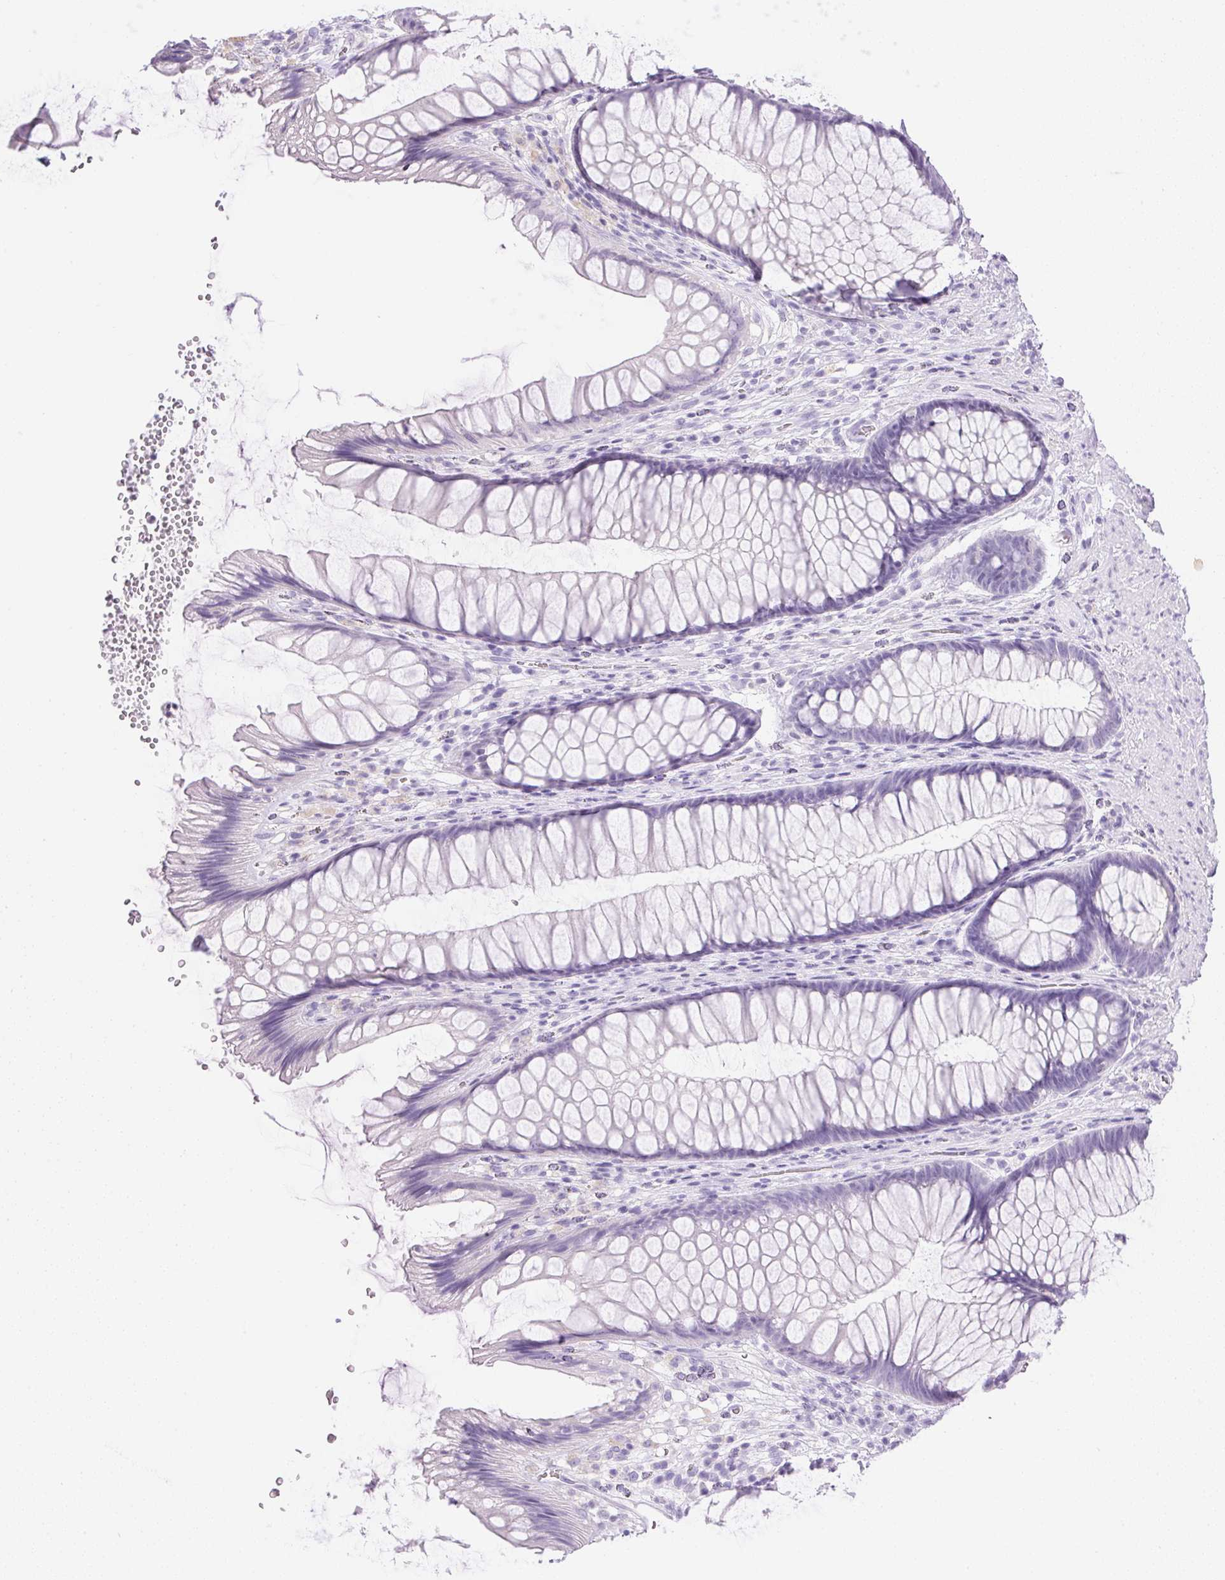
{"staining": {"intensity": "negative", "quantity": "none", "location": "none"}, "tissue": "rectum", "cell_type": "Glandular cells", "image_type": "normal", "snomed": [{"axis": "morphology", "description": "Normal tissue, NOS"}, {"axis": "topography", "description": "Rectum"}], "caption": "High power microscopy histopathology image of an immunohistochemistry image of normal rectum, revealing no significant positivity in glandular cells.", "gene": "ATP6V1G3", "patient": {"sex": "male", "age": 53}}